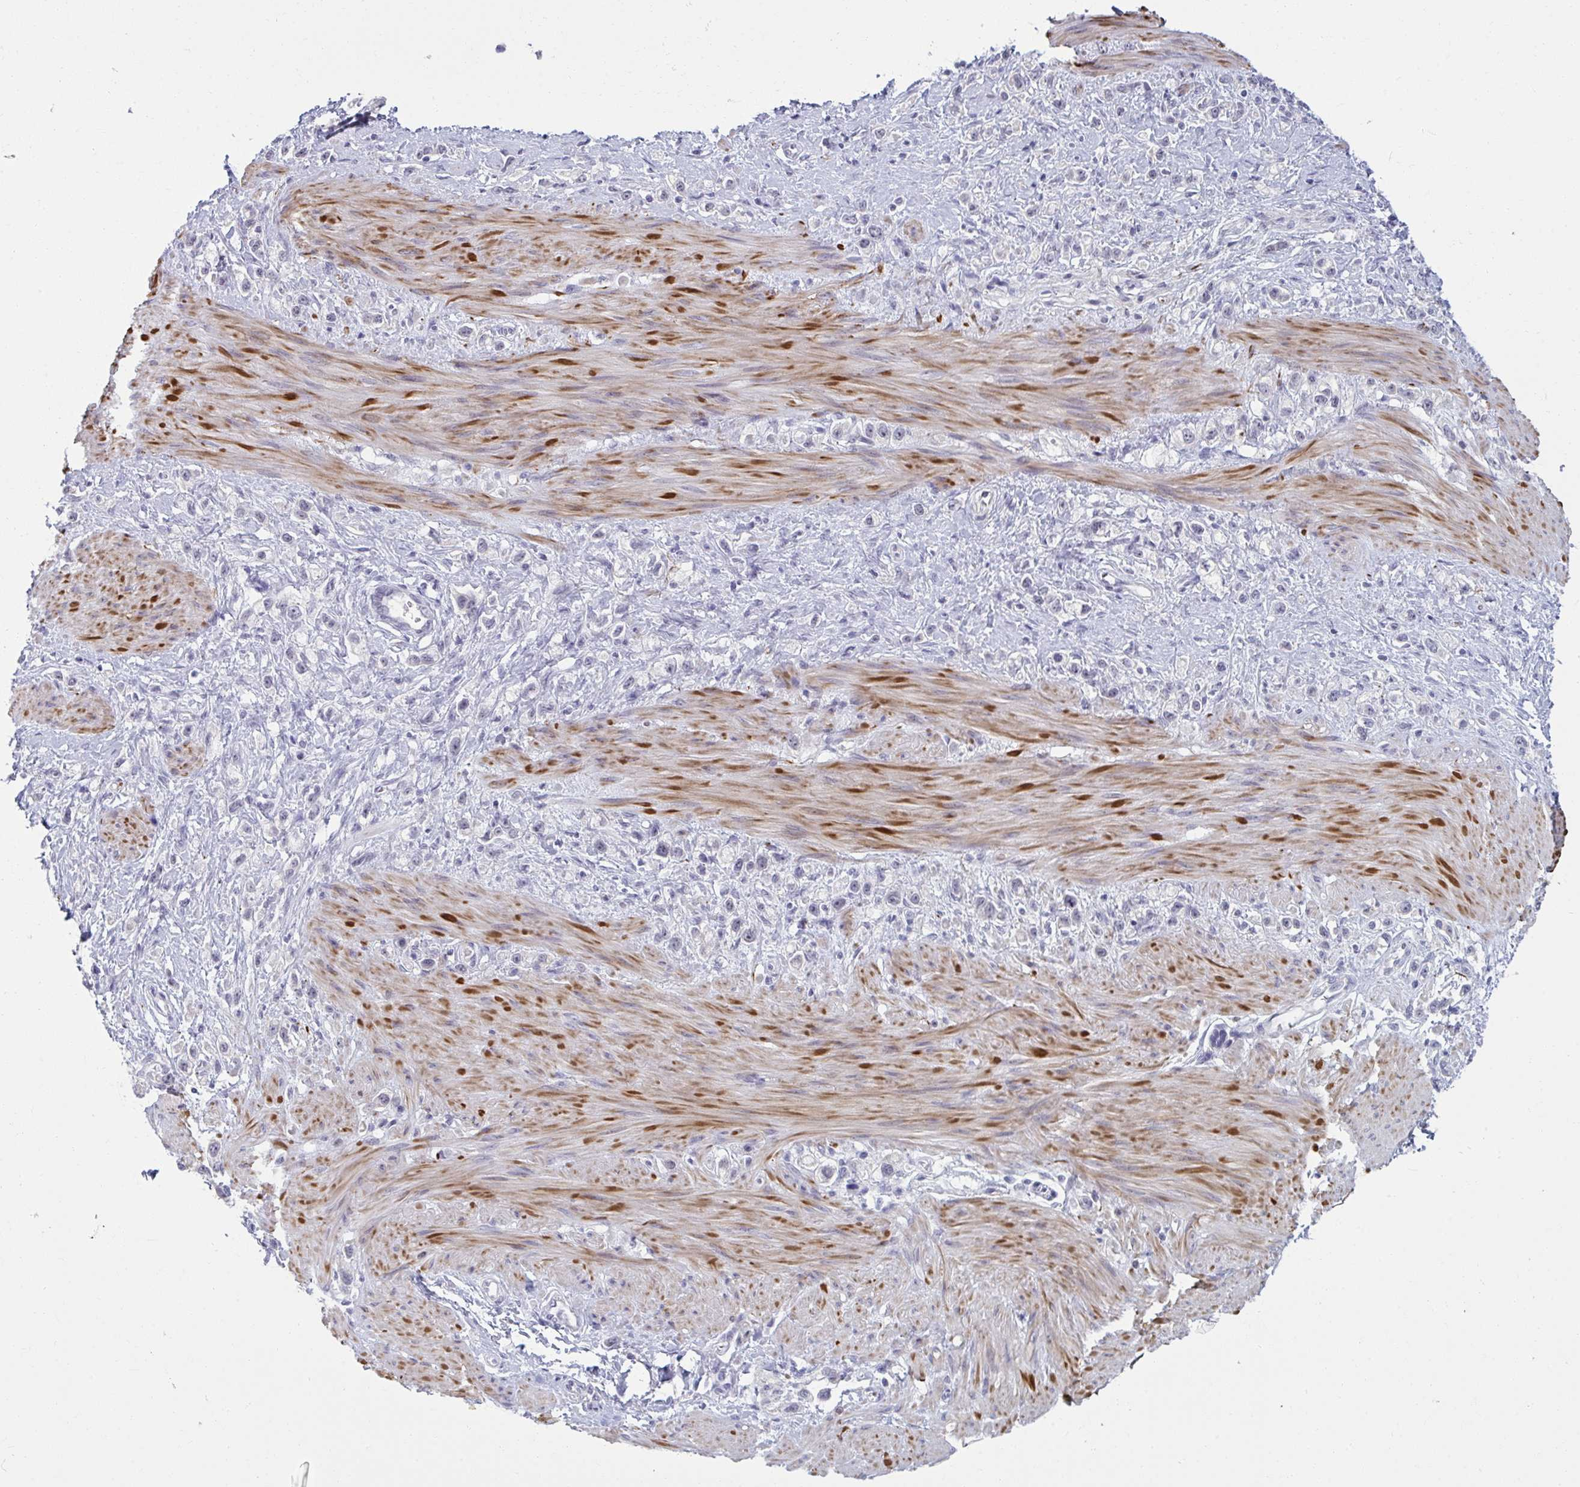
{"staining": {"intensity": "negative", "quantity": "none", "location": "none"}, "tissue": "stomach cancer", "cell_type": "Tumor cells", "image_type": "cancer", "snomed": [{"axis": "morphology", "description": "Adenocarcinoma, NOS"}, {"axis": "topography", "description": "Stomach"}], "caption": "Tumor cells are negative for protein expression in human stomach cancer (adenocarcinoma). Nuclei are stained in blue.", "gene": "RNASEH1", "patient": {"sex": "female", "age": 65}}